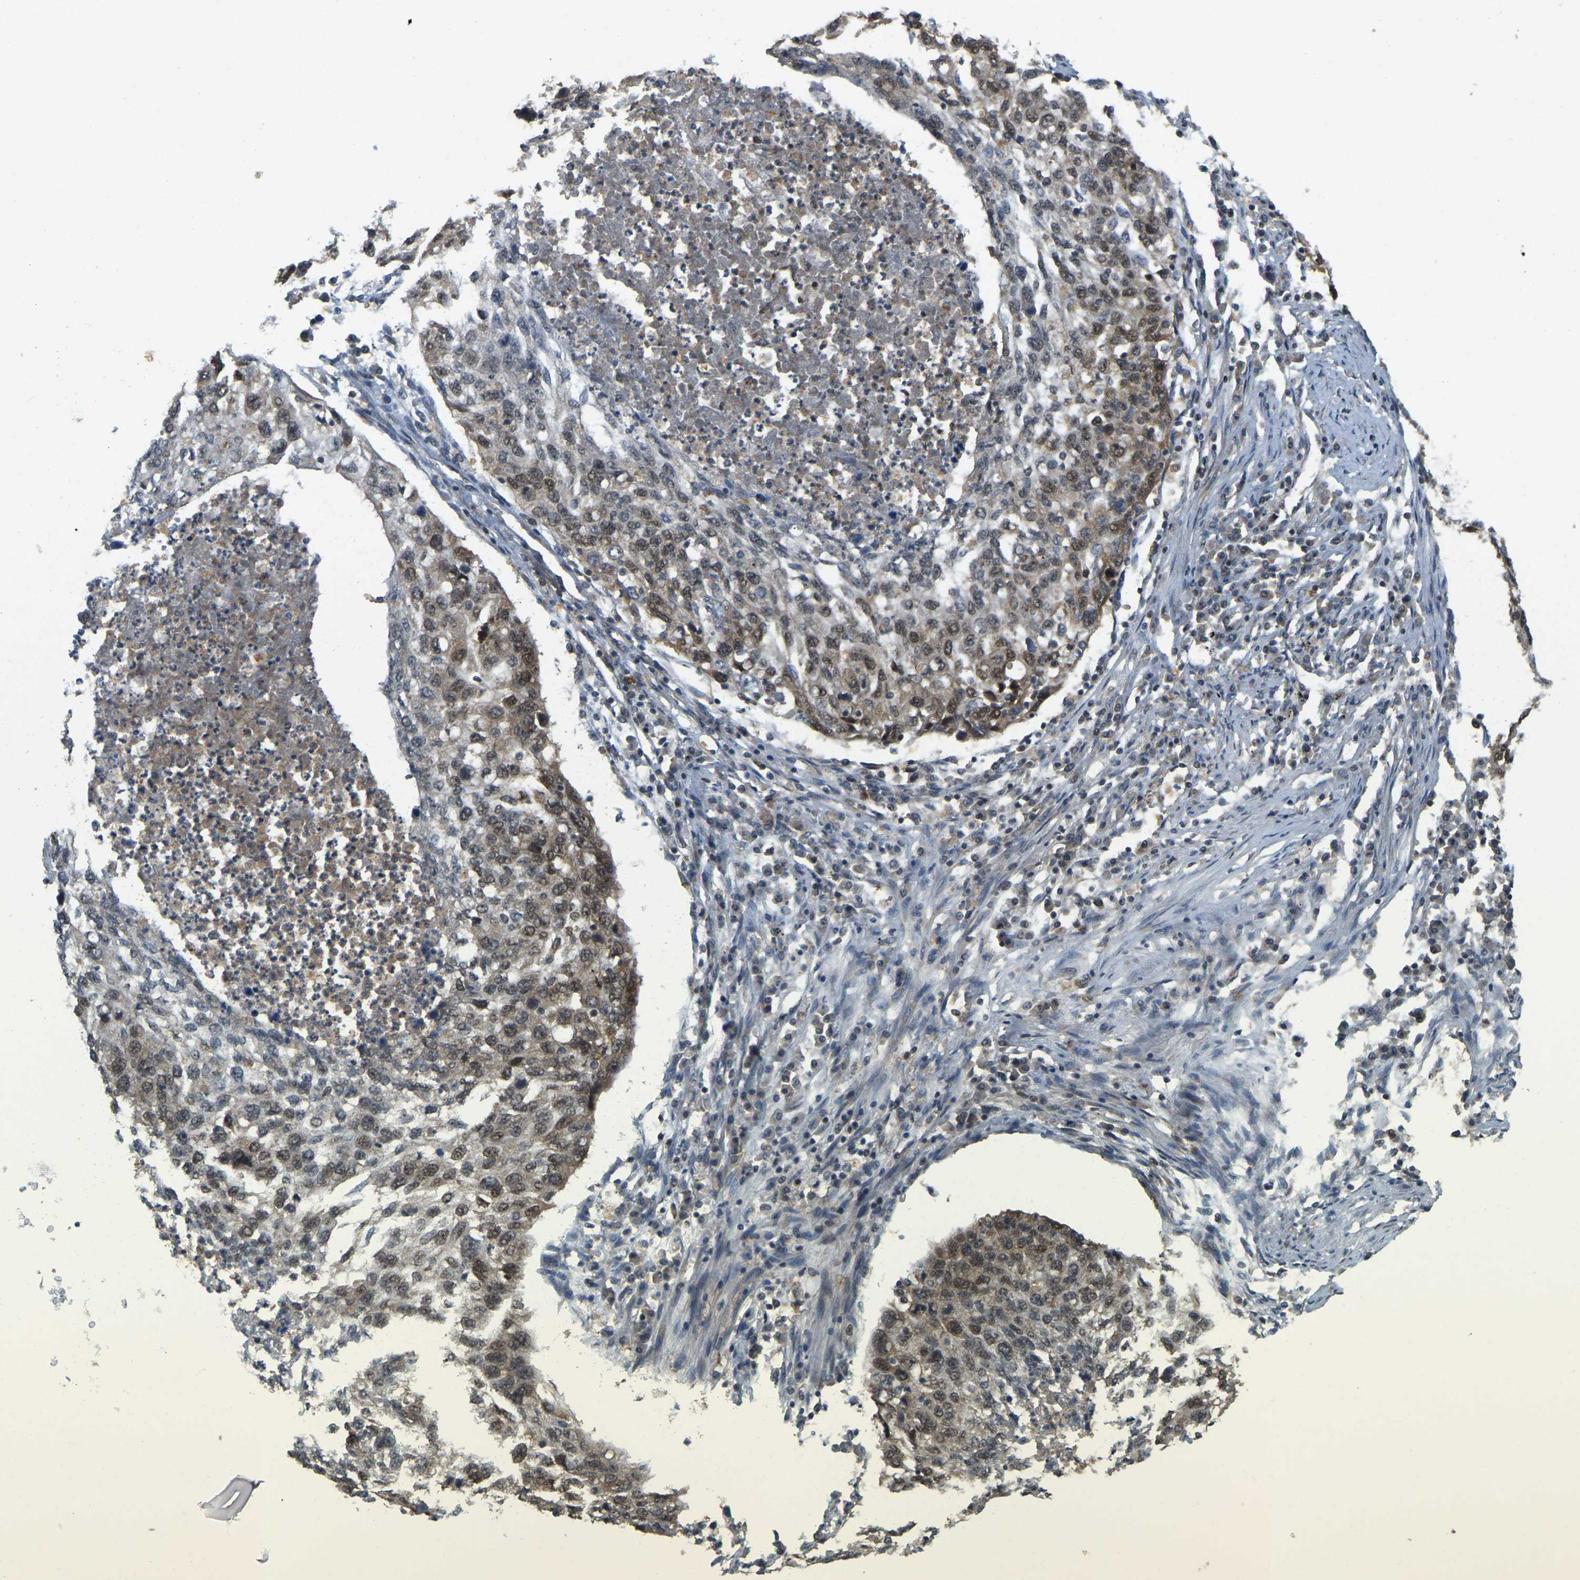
{"staining": {"intensity": "moderate", "quantity": ">75%", "location": "nuclear"}, "tissue": "lung cancer", "cell_type": "Tumor cells", "image_type": "cancer", "snomed": [{"axis": "morphology", "description": "Squamous cell carcinoma, NOS"}, {"axis": "topography", "description": "Lung"}], "caption": "A histopathology image of human squamous cell carcinoma (lung) stained for a protein shows moderate nuclear brown staining in tumor cells.", "gene": "BRF2", "patient": {"sex": "female", "age": 63}}